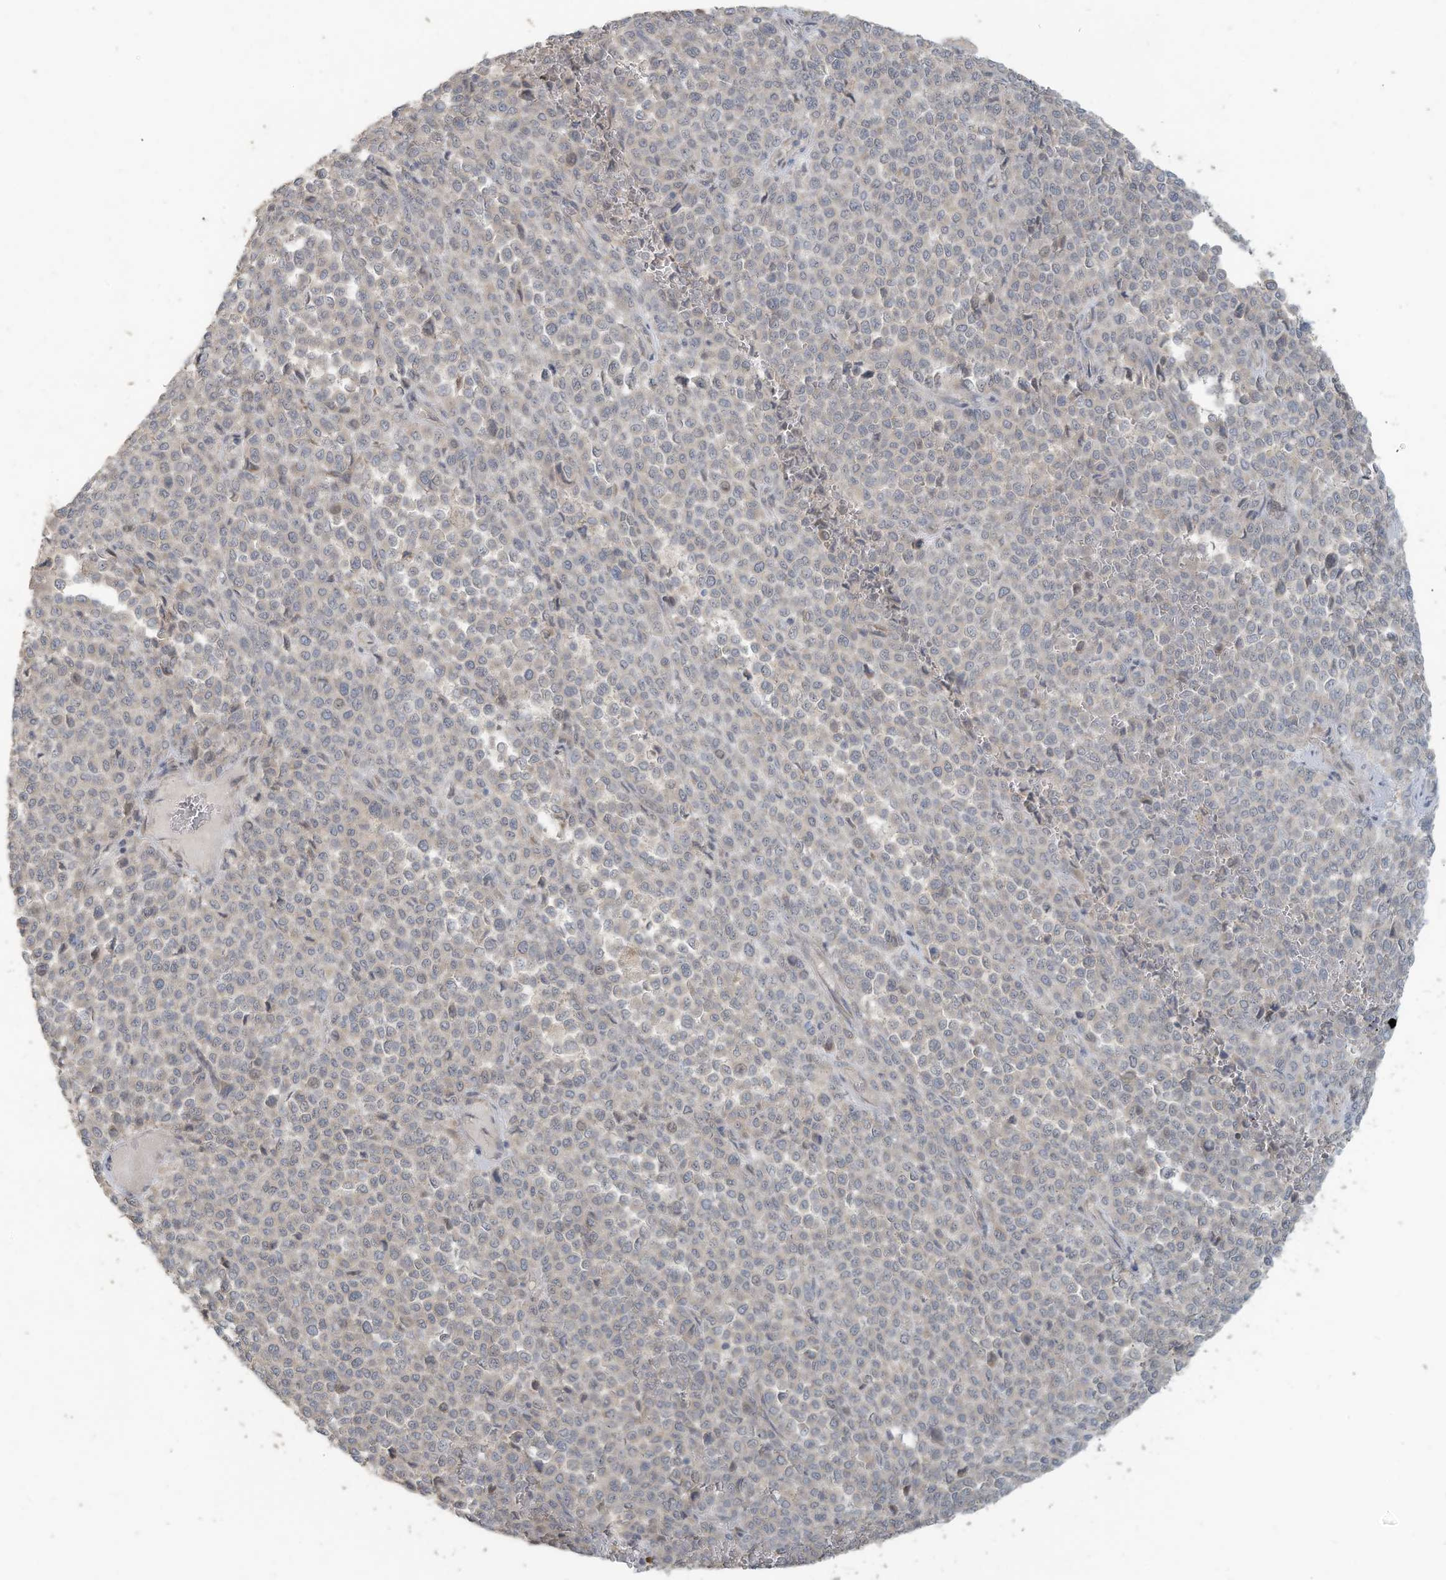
{"staining": {"intensity": "negative", "quantity": "none", "location": "none"}, "tissue": "melanoma", "cell_type": "Tumor cells", "image_type": "cancer", "snomed": [{"axis": "morphology", "description": "Malignant melanoma, Metastatic site"}, {"axis": "topography", "description": "Pancreas"}], "caption": "This is a photomicrograph of IHC staining of melanoma, which shows no expression in tumor cells.", "gene": "MAGIX", "patient": {"sex": "female", "age": 30}}